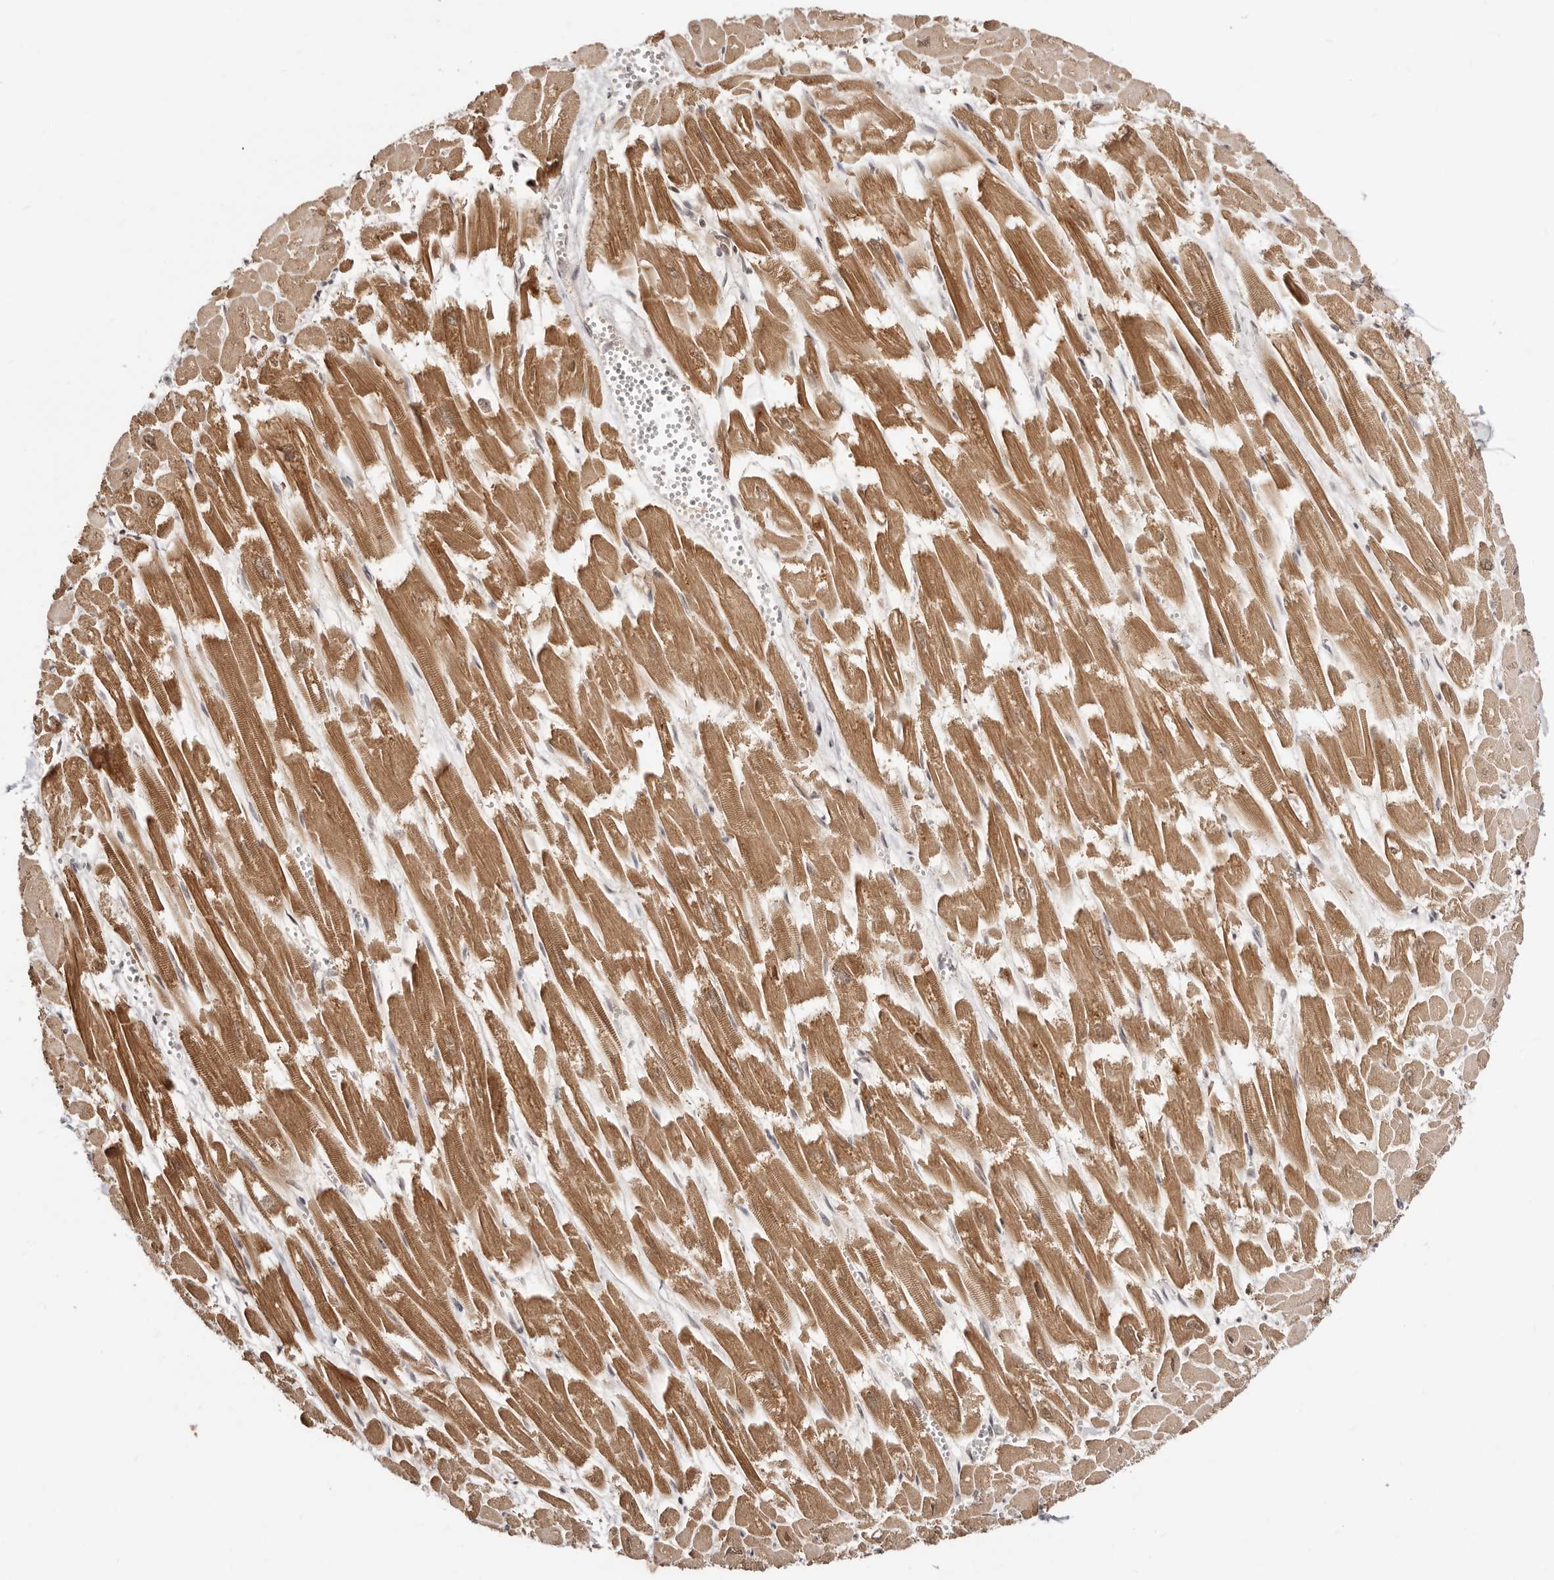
{"staining": {"intensity": "moderate", "quantity": ">75%", "location": "cytoplasmic/membranous"}, "tissue": "heart muscle", "cell_type": "Cardiomyocytes", "image_type": "normal", "snomed": [{"axis": "morphology", "description": "Normal tissue, NOS"}, {"axis": "topography", "description": "Heart"}], "caption": "Immunohistochemical staining of unremarkable heart muscle displays medium levels of moderate cytoplasmic/membranous expression in about >75% of cardiomyocytes. (Stains: DAB in brown, nuclei in blue, Microscopy: brightfield microscopy at high magnification).", "gene": "MED8", "patient": {"sex": "male", "age": 54}}